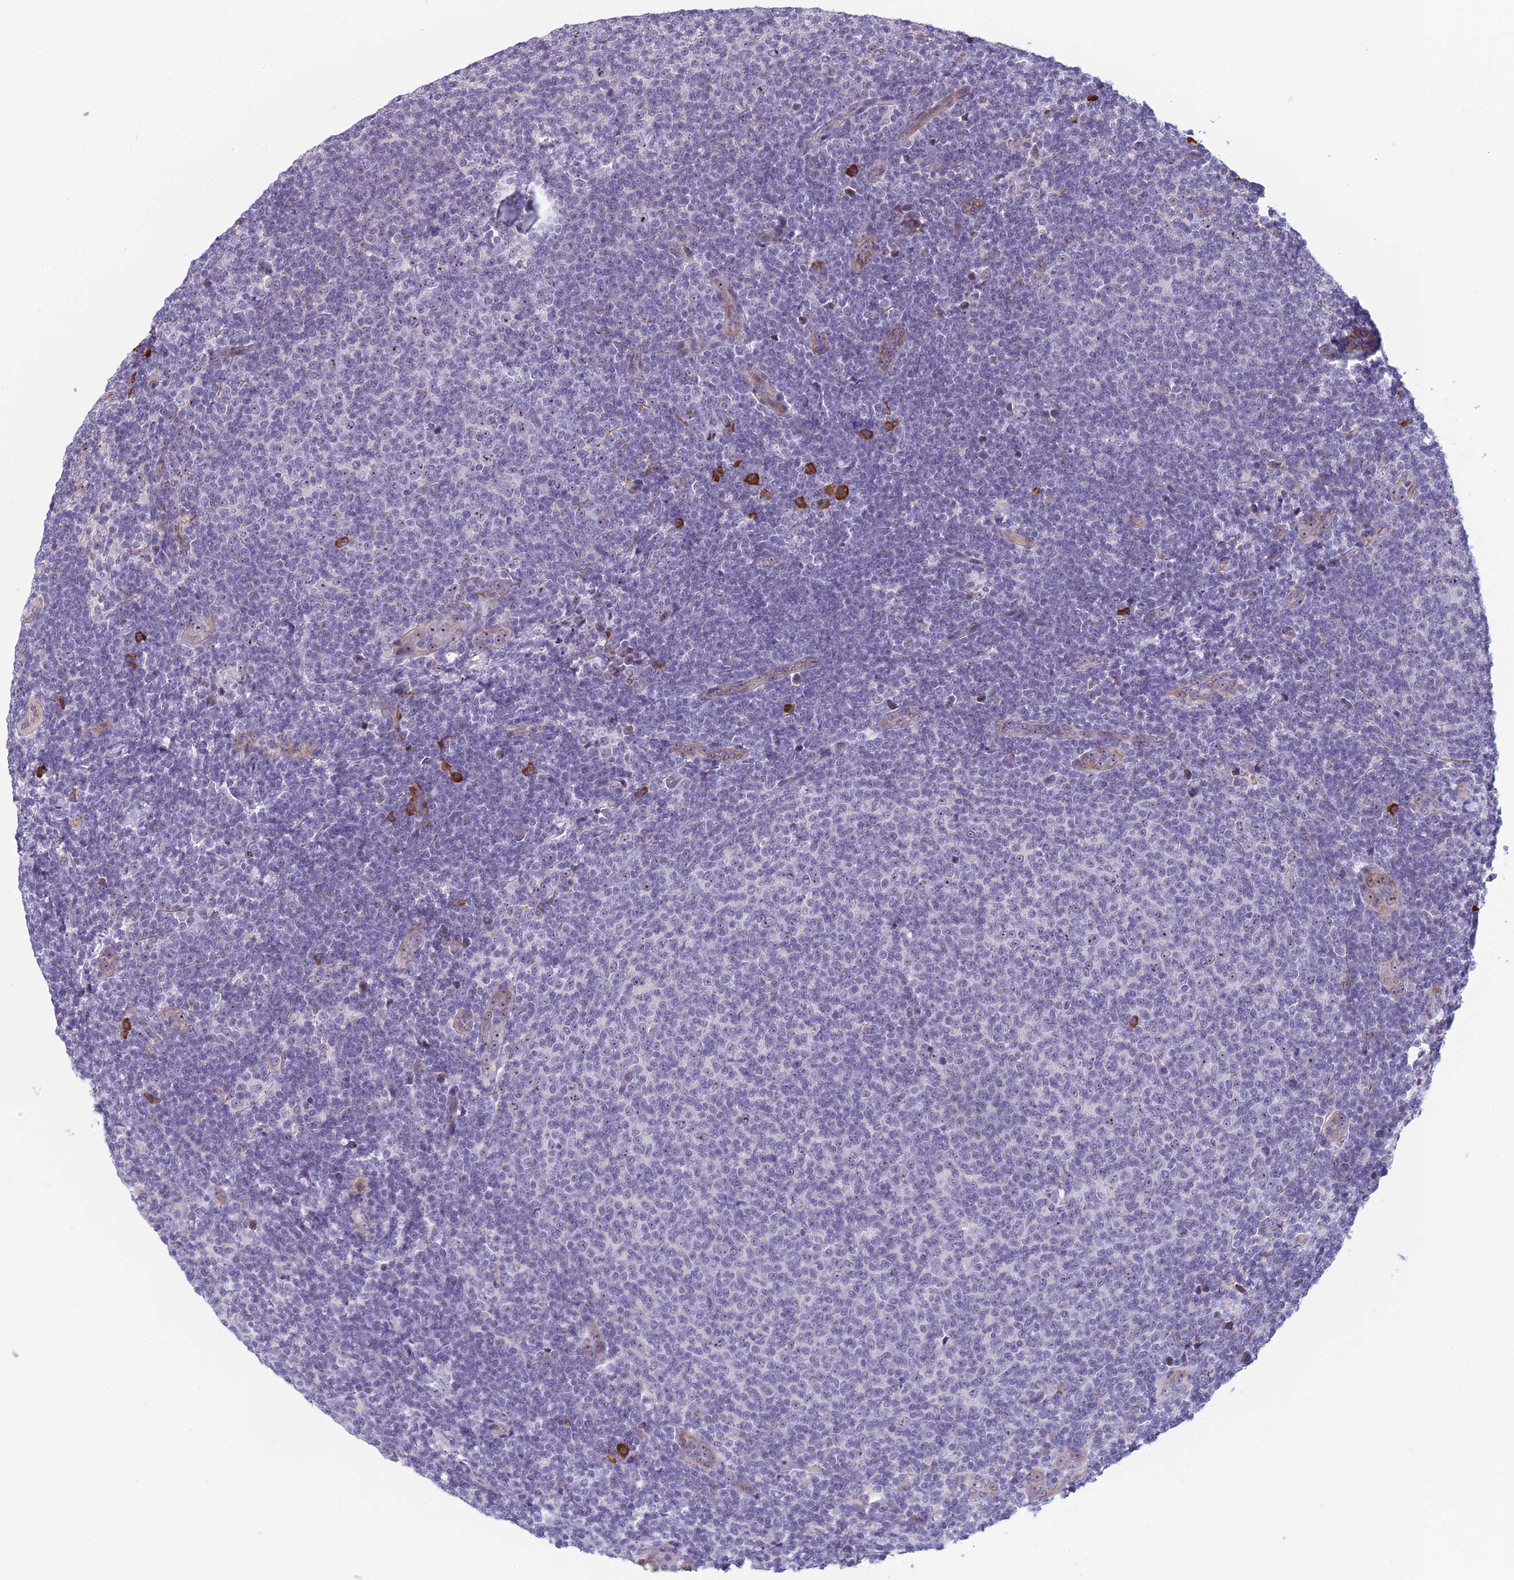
{"staining": {"intensity": "weak", "quantity": "25%-75%", "location": "nuclear"}, "tissue": "lymphoma", "cell_type": "Tumor cells", "image_type": "cancer", "snomed": [{"axis": "morphology", "description": "Malignant lymphoma, non-Hodgkin's type, Low grade"}, {"axis": "topography", "description": "Lymph node"}], "caption": "Immunohistochemical staining of malignant lymphoma, non-Hodgkin's type (low-grade) exhibits low levels of weak nuclear staining in about 25%-75% of tumor cells.", "gene": "NOC2L", "patient": {"sex": "male", "age": 66}}